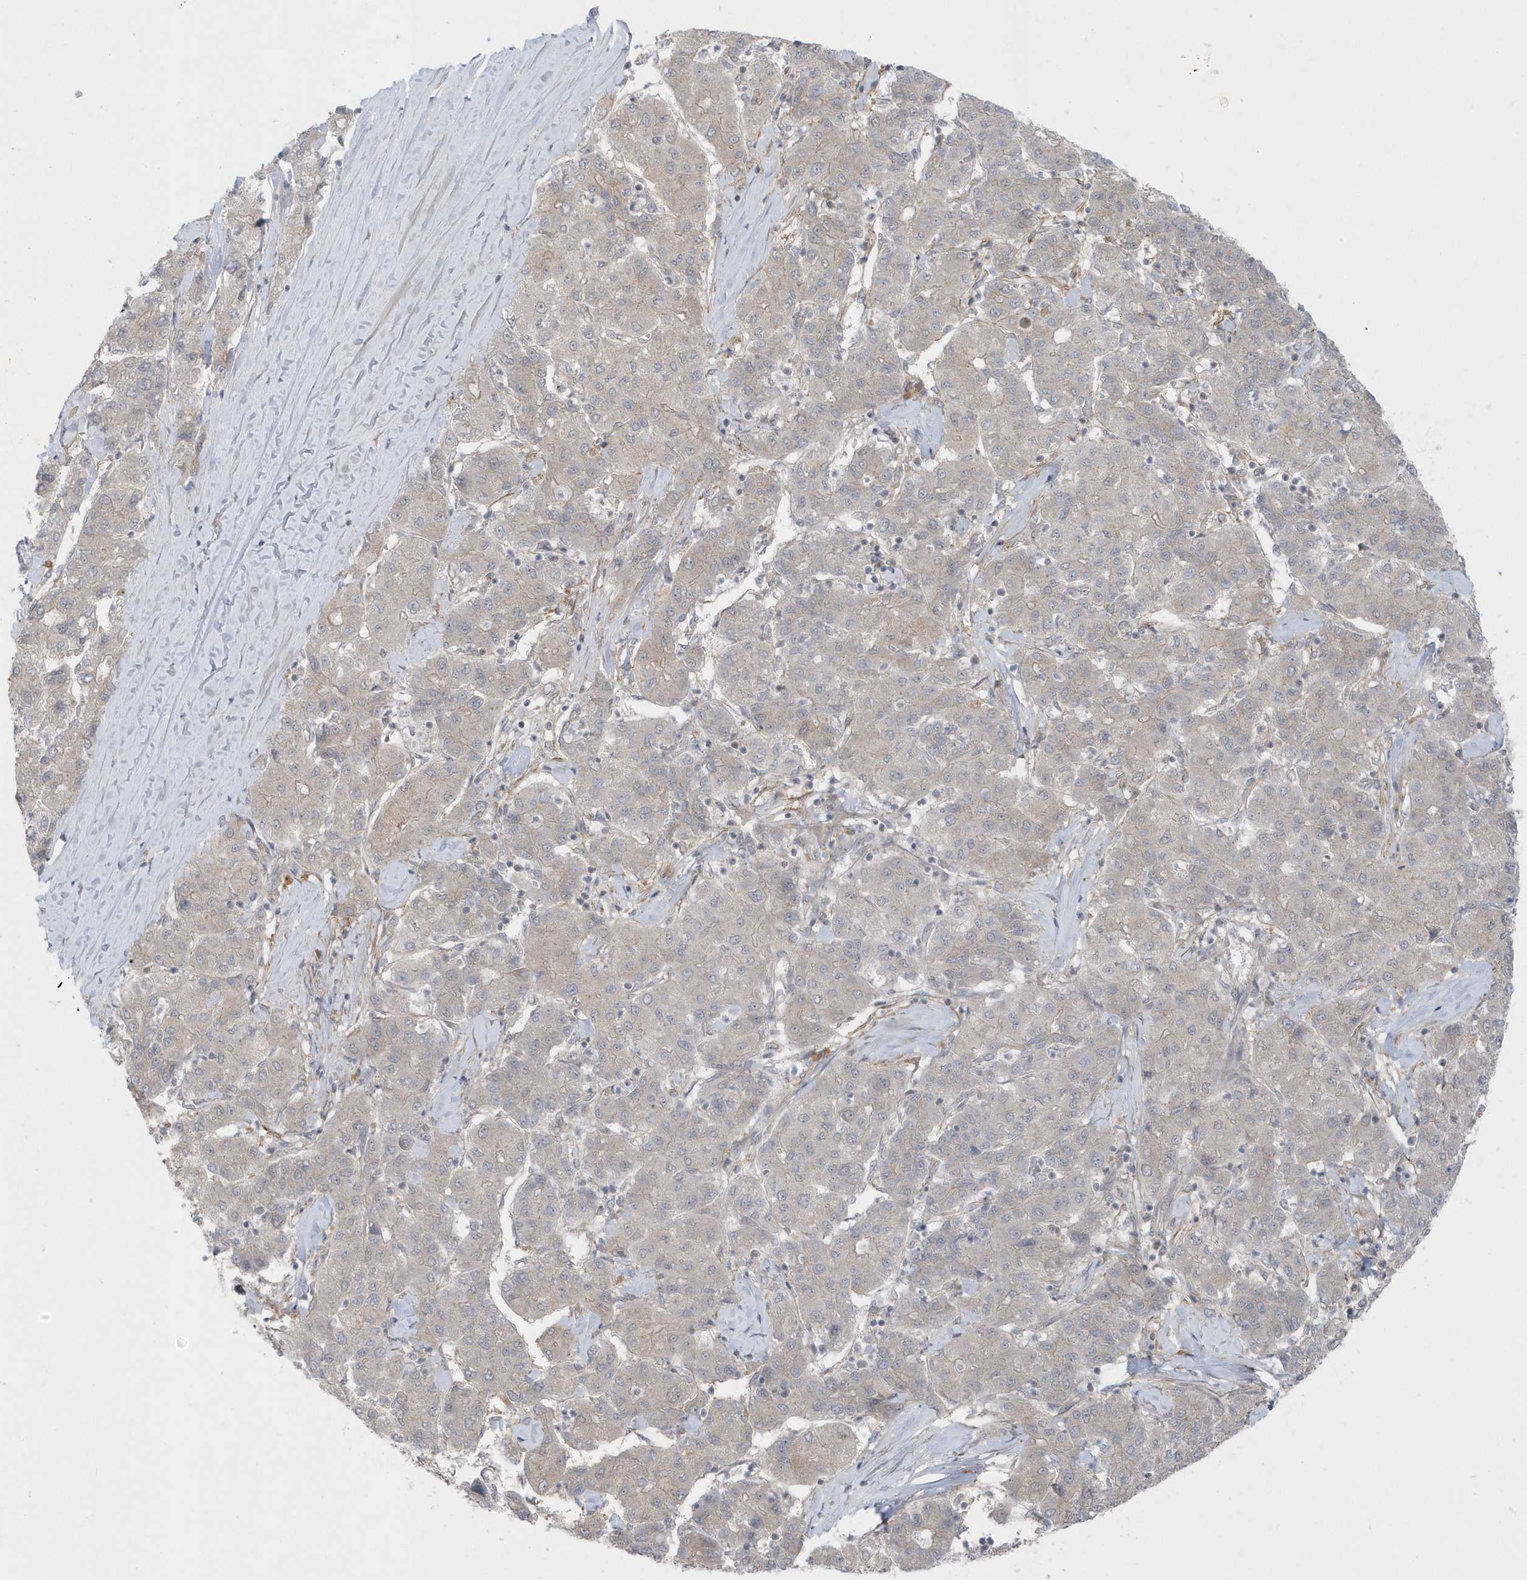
{"staining": {"intensity": "negative", "quantity": "none", "location": "none"}, "tissue": "liver cancer", "cell_type": "Tumor cells", "image_type": "cancer", "snomed": [{"axis": "morphology", "description": "Carcinoma, Hepatocellular, NOS"}, {"axis": "topography", "description": "Liver"}], "caption": "Immunohistochemistry (IHC) of human hepatocellular carcinoma (liver) demonstrates no staining in tumor cells. Brightfield microscopy of IHC stained with DAB (brown) and hematoxylin (blue), captured at high magnification.", "gene": "PARD3B", "patient": {"sex": "male", "age": 65}}